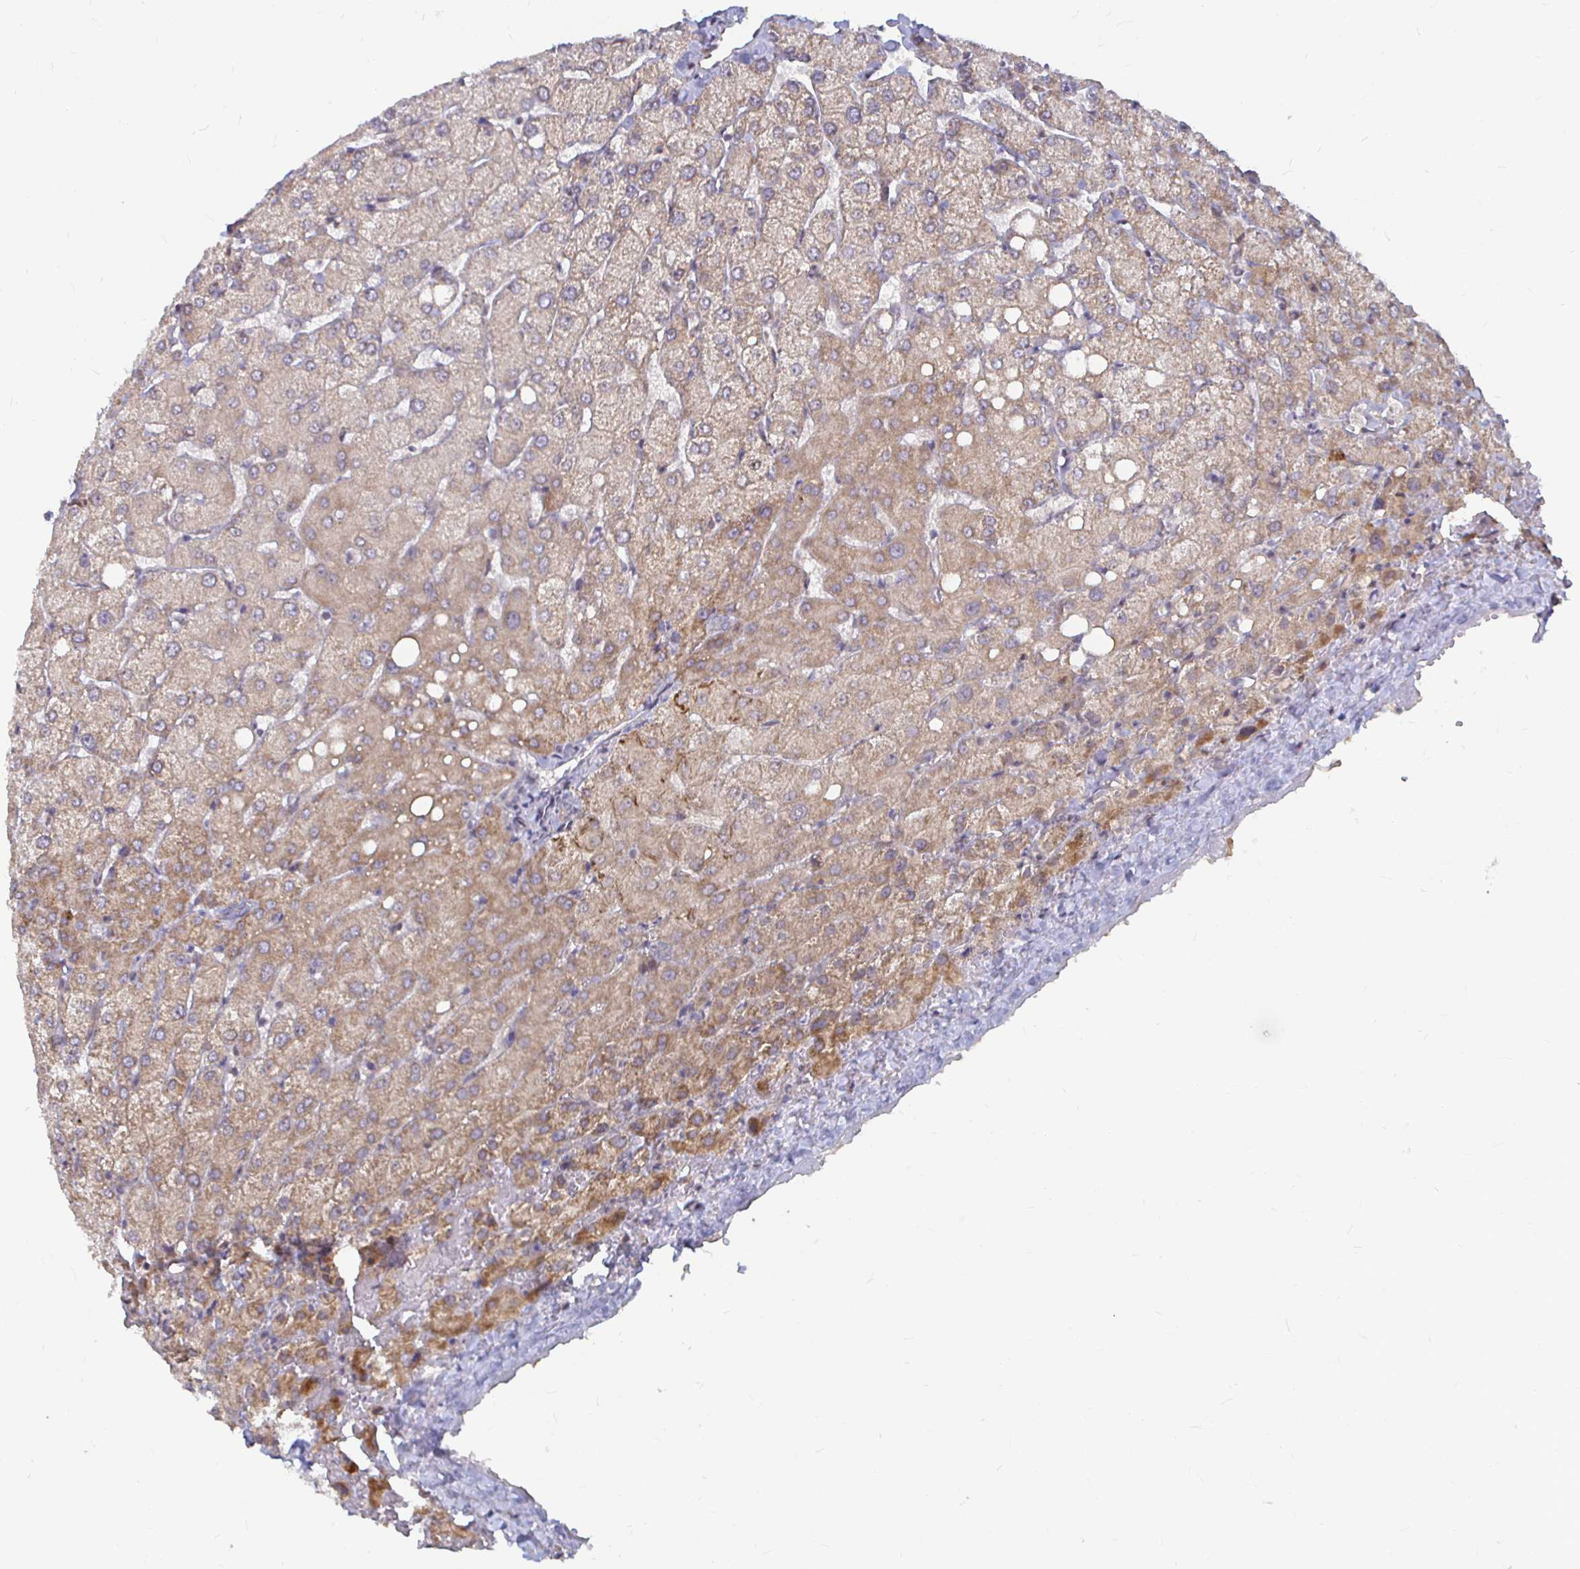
{"staining": {"intensity": "negative", "quantity": "none", "location": "none"}, "tissue": "liver", "cell_type": "Cholangiocytes", "image_type": "normal", "snomed": [{"axis": "morphology", "description": "Normal tissue, NOS"}, {"axis": "topography", "description": "Liver"}], "caption": "A high-resolution image shows IHC staining of normal liver, which displays no significant expression in cholangiocytes. The staining is performed using DAB (3,3'-diaminobenzidine) brown chromogen with nuclei counter-stained in using hematoxylin.", "gene": "CAPN11", "patient": {"sex": "female", "age": 54}}